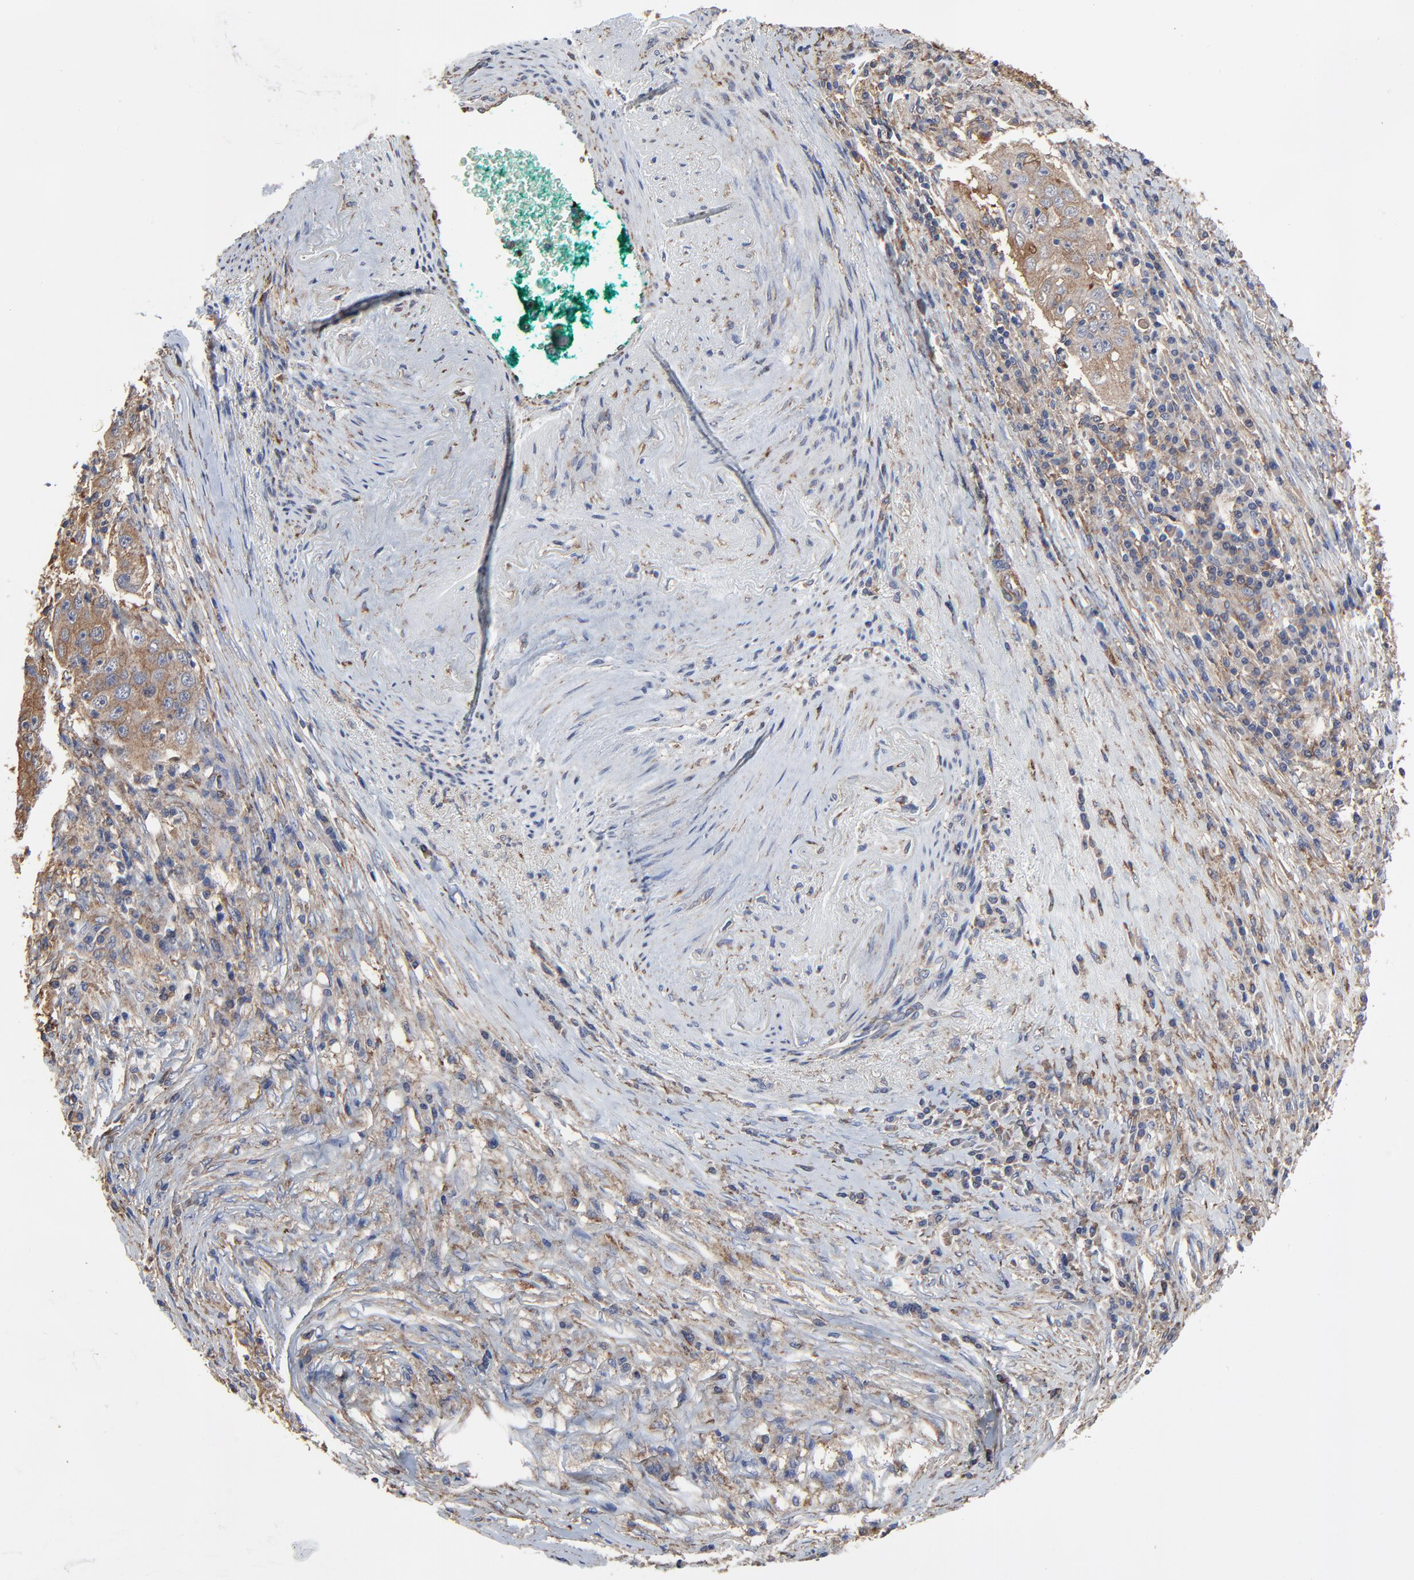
{"staining": {"intensity": "moderate", "quantity": ">75%", "location": "cytoplasmic/membranous"}, "tissue": "lung cancer", "cell_type": "Tumor cells", "image_type": "cancer", "snomed": [{"axis": "morphology", "description": "Squamous cell carcinoma, NOS"}, {"axis": "topography", "description": "Lung"}], "caption": "Protein staining displays moderate cytoplasmic/membranous staining in about >75% of tumor cells in squamous cell carcinoma (lung).", "gene": "NXF3", "patient": {"sex": "male", "age": 64}}